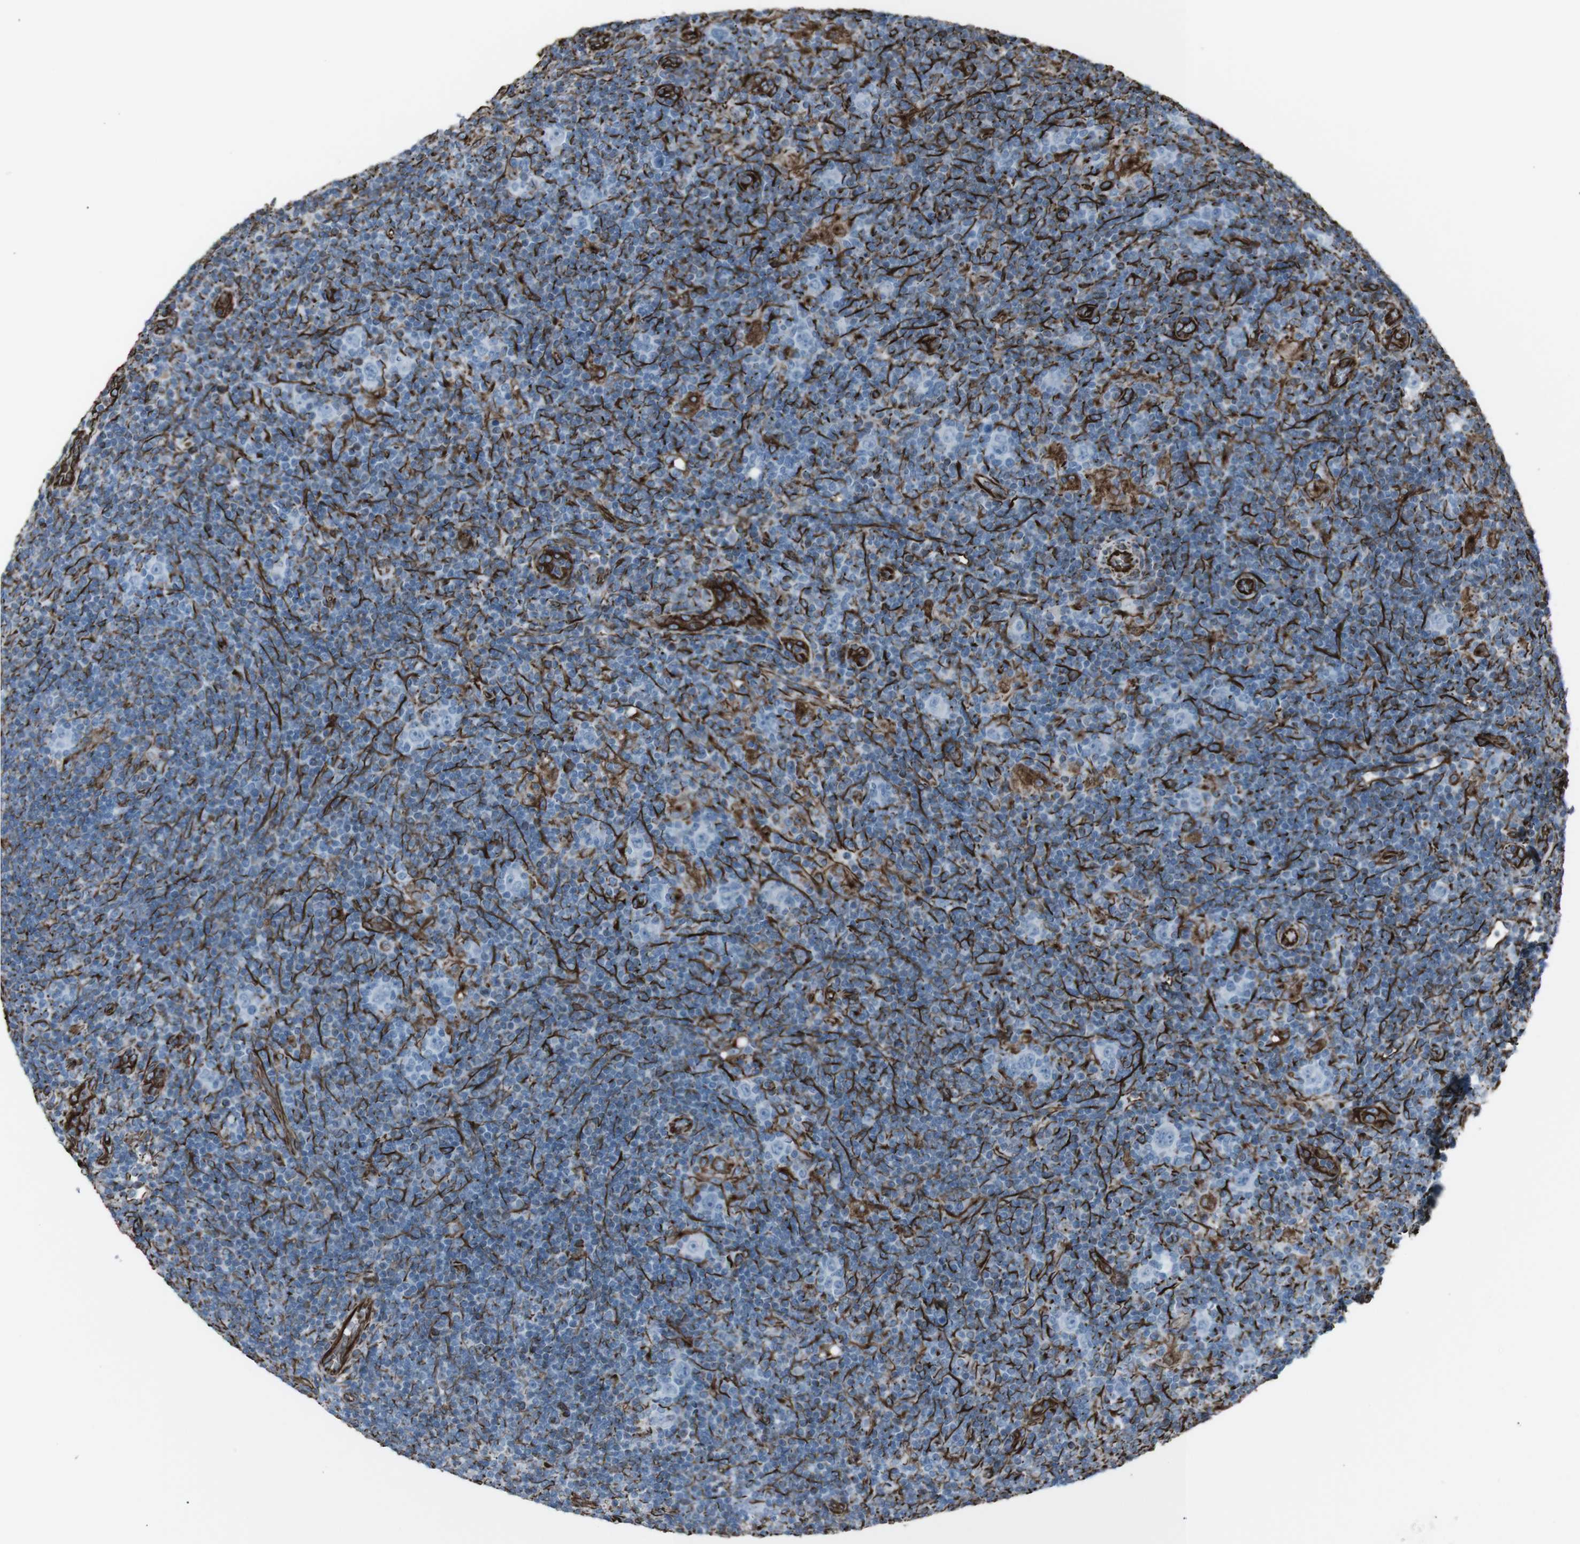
{"staining": {"intensity": "negative", "quantity": "none", "location": "none"}, "tissue": "lymphoma", "cell_type": "Tumor cells", "image_type": "cancer", "snomed": [{"axis": "morphology", "description": "Hodgkin's disease, NOS"}, {"axis": "topography", "description": "Lymph node"}], "caption": "Micrograph shows no protein staining in tumor cells of Hodgkin's disease tissue. (Immunohistochemistry, brightfield microscopy, high magnification).", "gene": "ZDHHC6", "patient": {"sex": "female", "age": 57}}